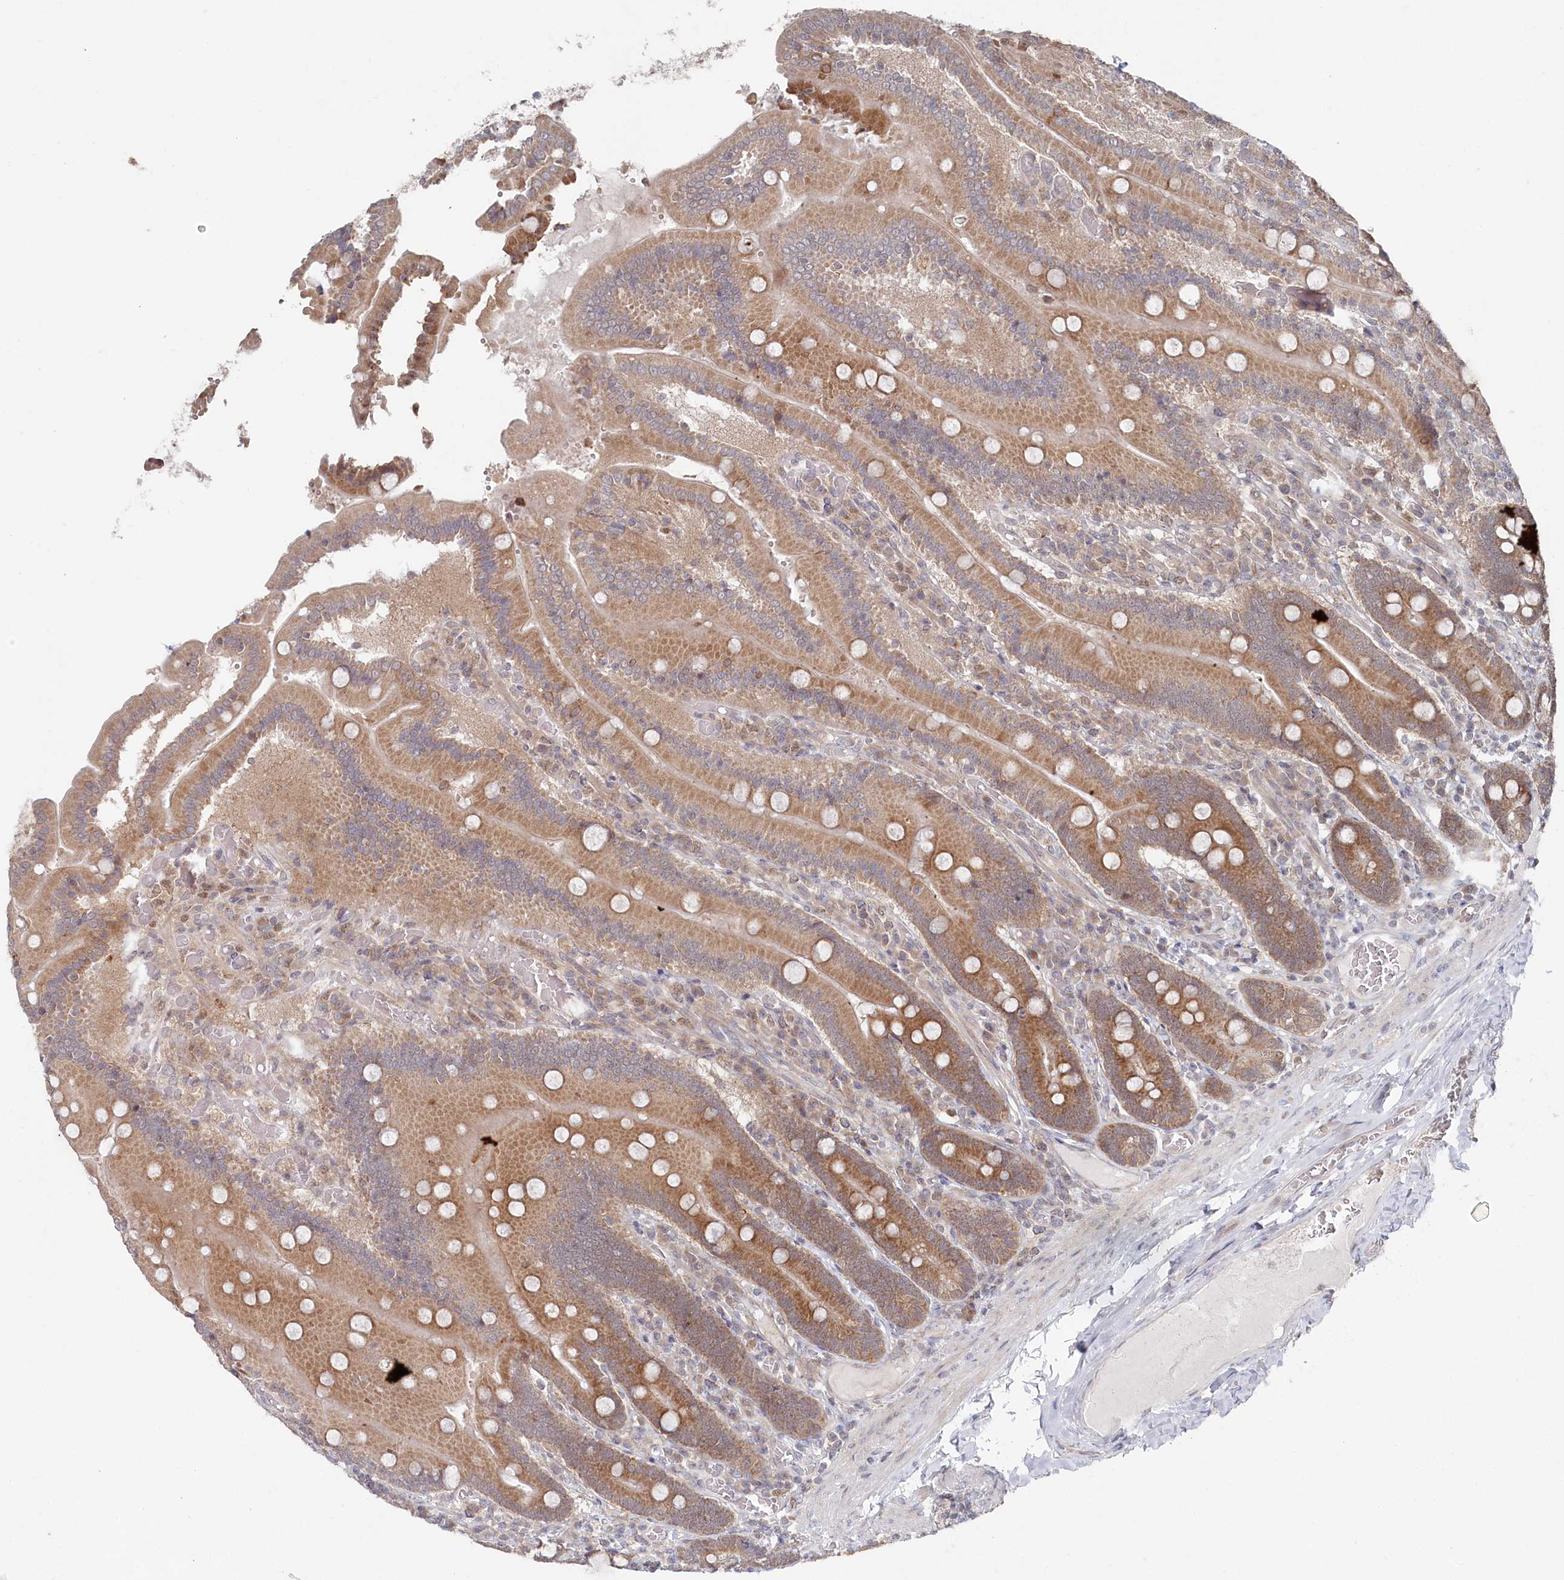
{"staining": {"intensity": "moderate", "quantity": ">75%", "location": "cytoplasmic/membranous"}, "tissue": "duodenum", "cell_type": "Glandular cells", "image_type": "normal", "snomed": [{"axis": "morphology", "description": "Normal tissue, NOS"}, {"axis": "topography", "description": "Duodenum"}], "caption": "Immunohistochemistry histopathology image of unremarkable human duodenum stained for a protein (brown), which reveals medium levels of moderate cytoplasmic/membranous expression in approximately >75% of glandular cells.", "gene": "WAPL", "patient": {"sex": "female", "age": 62}}